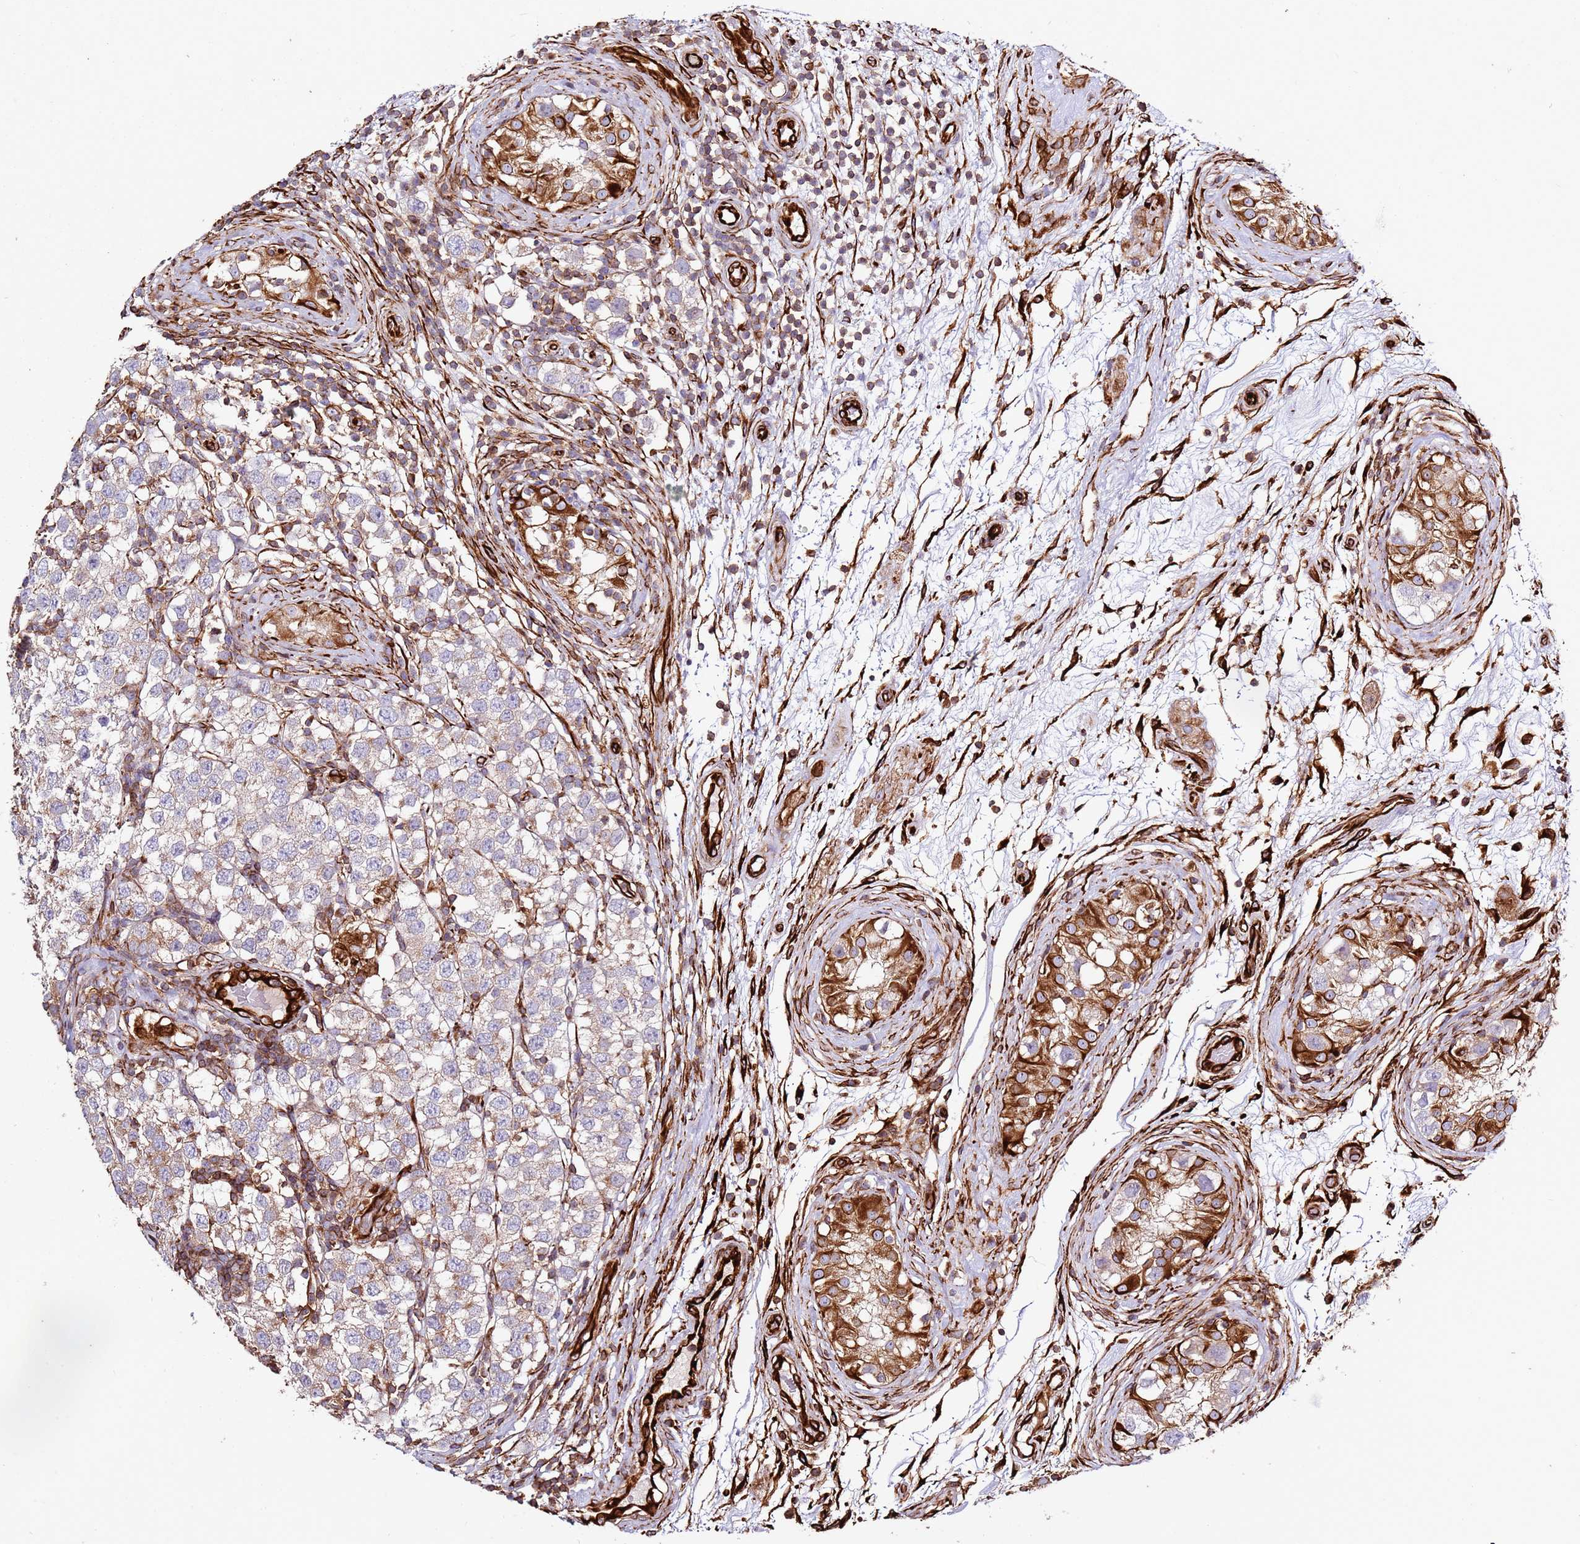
{"staining": {"intensity": "weak", "quantity": "25%-75%", "location": "cytoplasmic/membranous"}, "tissue": "testis cancer", "cell_type": "Tumor cells", "image_type": "cancer", "snomed": [{"axis": "morphology", "description": "Seminoma, NOS"}, {"axis": "topography", "description": "Testis"}], "caption": "About 25%-75% of tumor cells in testis cancer display weak cytoplasmic/membranous protein staining as visualized by brown immunohistochemical staining.", "gene": "MRGPRE", "patient": {"sex": "male", "age": 34}}